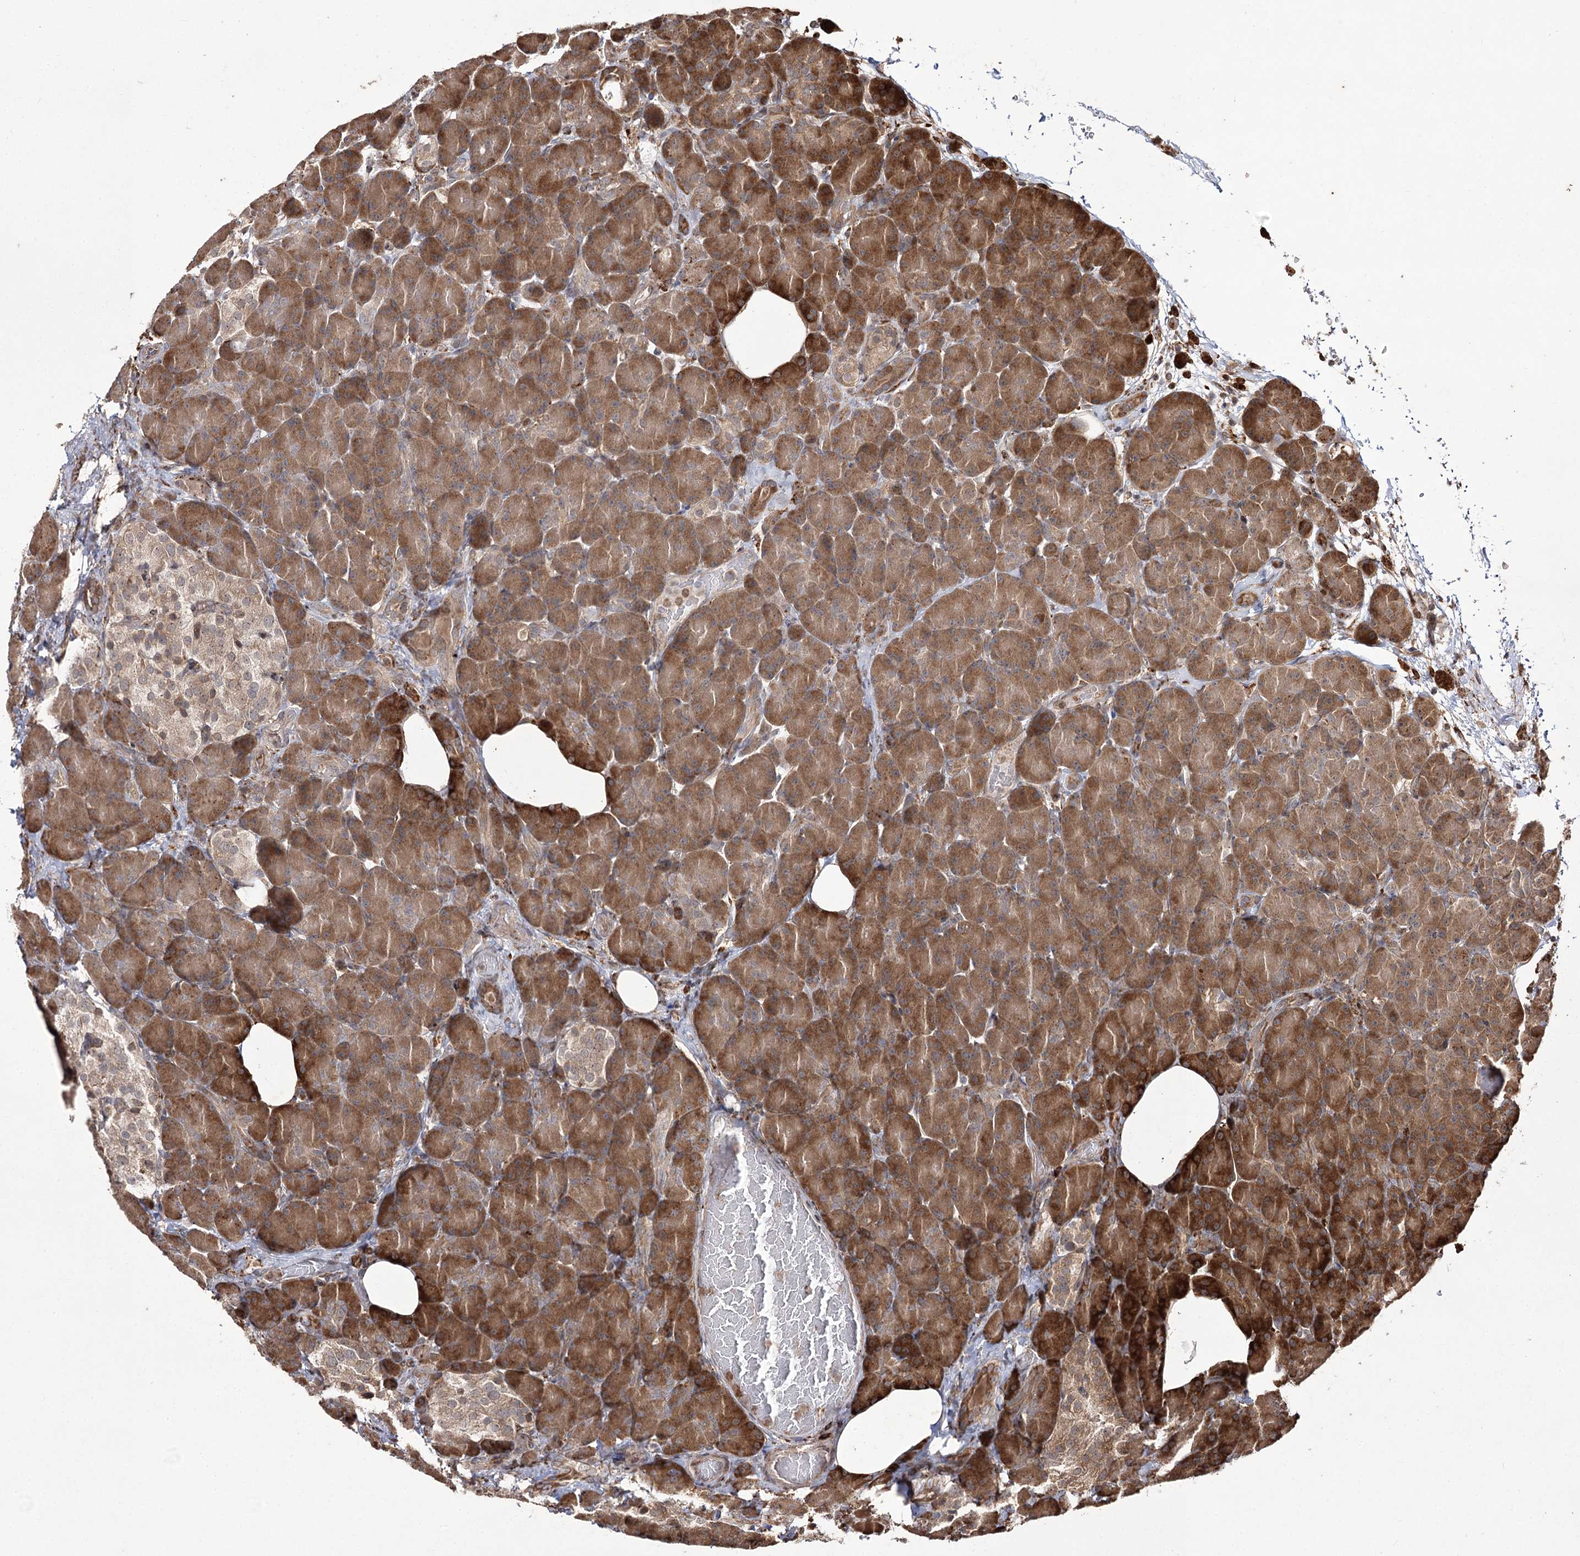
{"staining": {"intensity": "moderate", "quantity": ">75%", "location": "cytoplasmic/membranous"}, "tissue": "pancreas", "cell_type": "Exocrine glandular cells", "image_type": "normal", "snomed": [{"axis": "morphology", "description": "Normal tissue, NOS"}, {"axis": "topography", "description": "Pancreas"}], "caption": "High-power microscopy captured an immunohistochemistry micrograph of unremarkable pancreas, revealing moderate cytoplasmic/membranous staining in about >75% of exocrine glandular cells. (DAB (3,3'-diaminobenzidine) IHC with brightfield microscopy, high magnification).", "gene": "FANCL", "patient": {"sex": "female", "age": 43}}